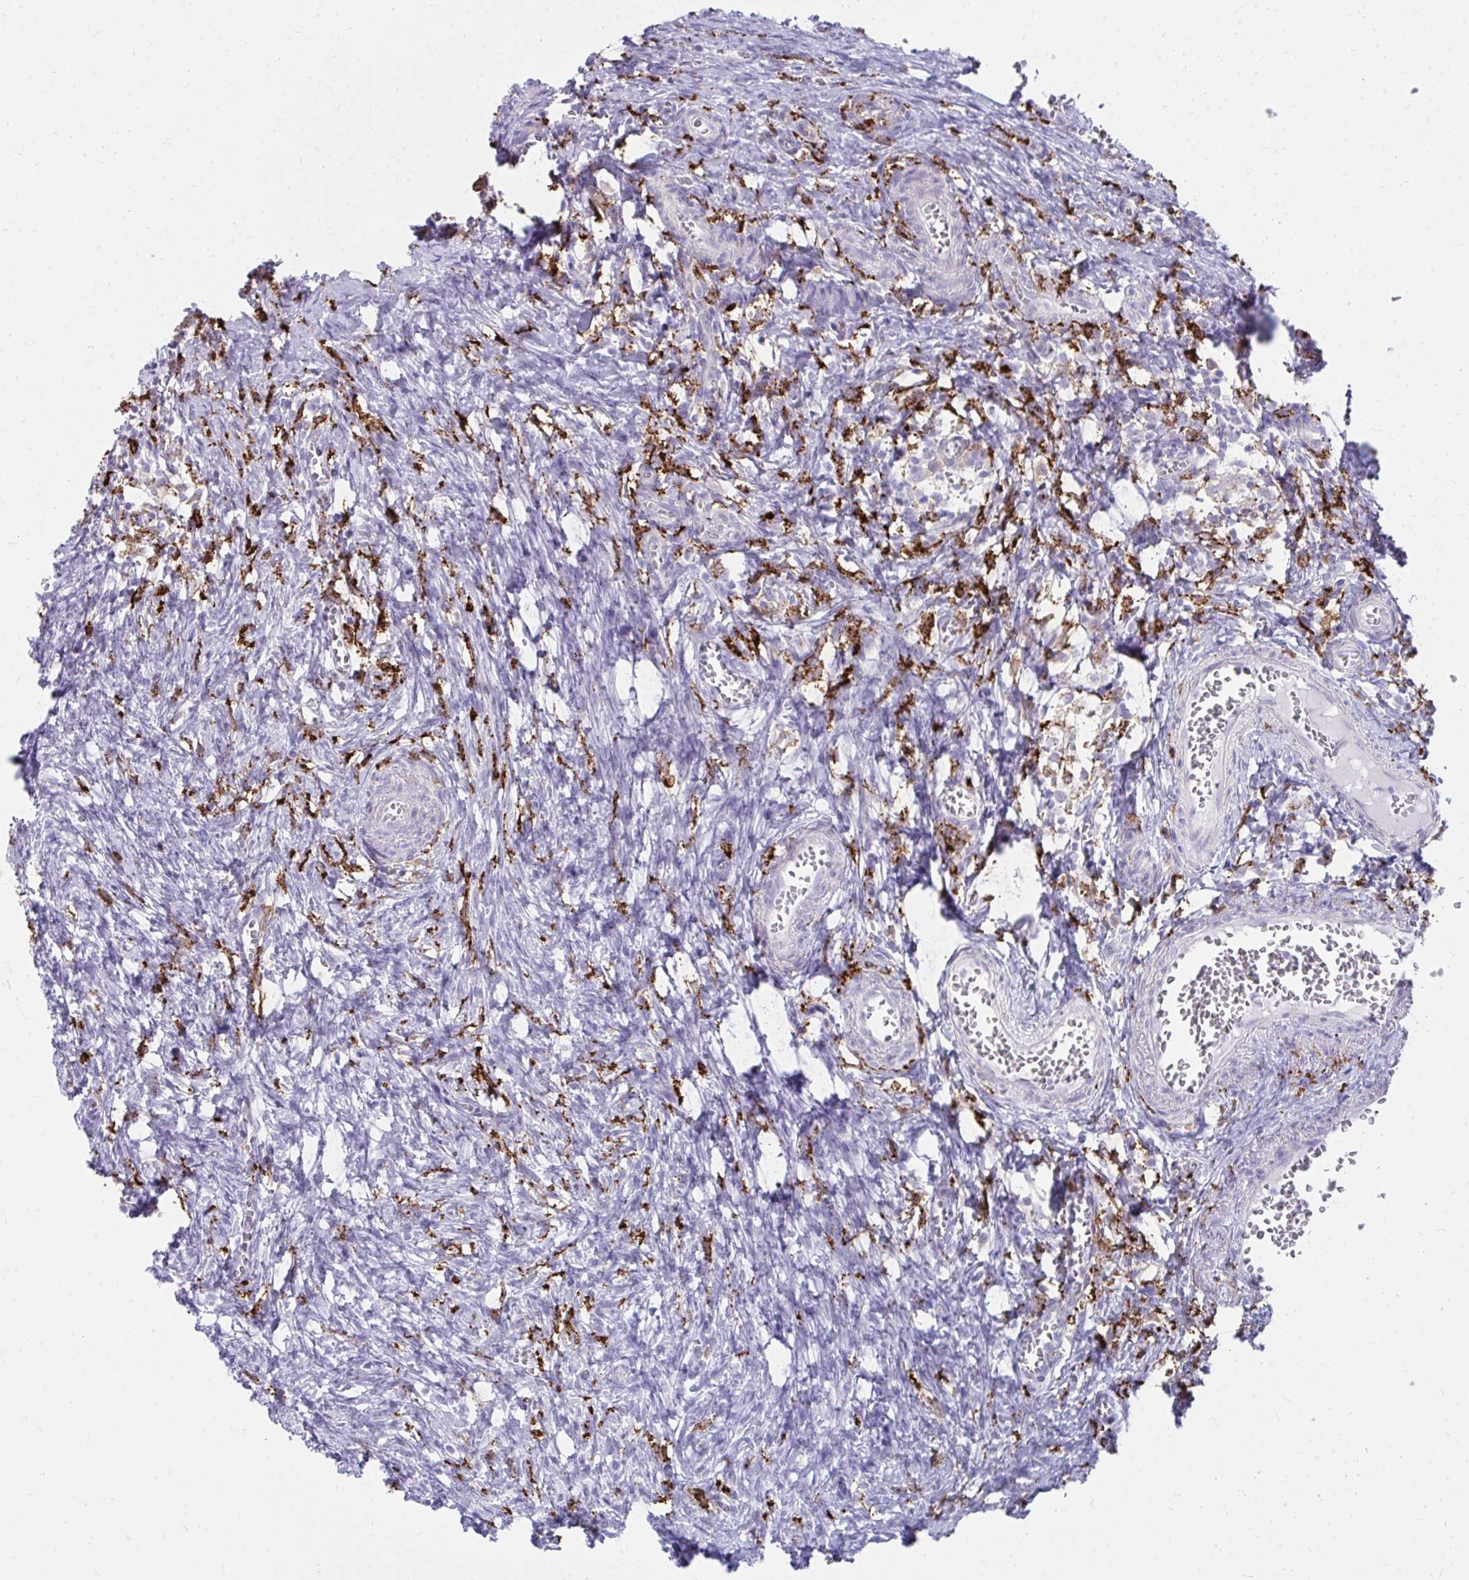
{"staining": {"intensity": "negative", "quantity": "none", "location": "none"}, "tissue": "ovary", "cell_type": "Ovarian stroma cells", "image_type": "normal", "snomed": [{"axis": "morphology", "description": "Normal tissue, NOS"}, {"axis": "topography", "description": "Ovary"}], "caption": "Photomicrograph shows no significant protein positivity in ovarian stroma cells of normal ovary. (Brightfield microscopy of DAB IHC at high magnification).", "gene": "CD163", "patient": {"sex": "female", "age": 41}}